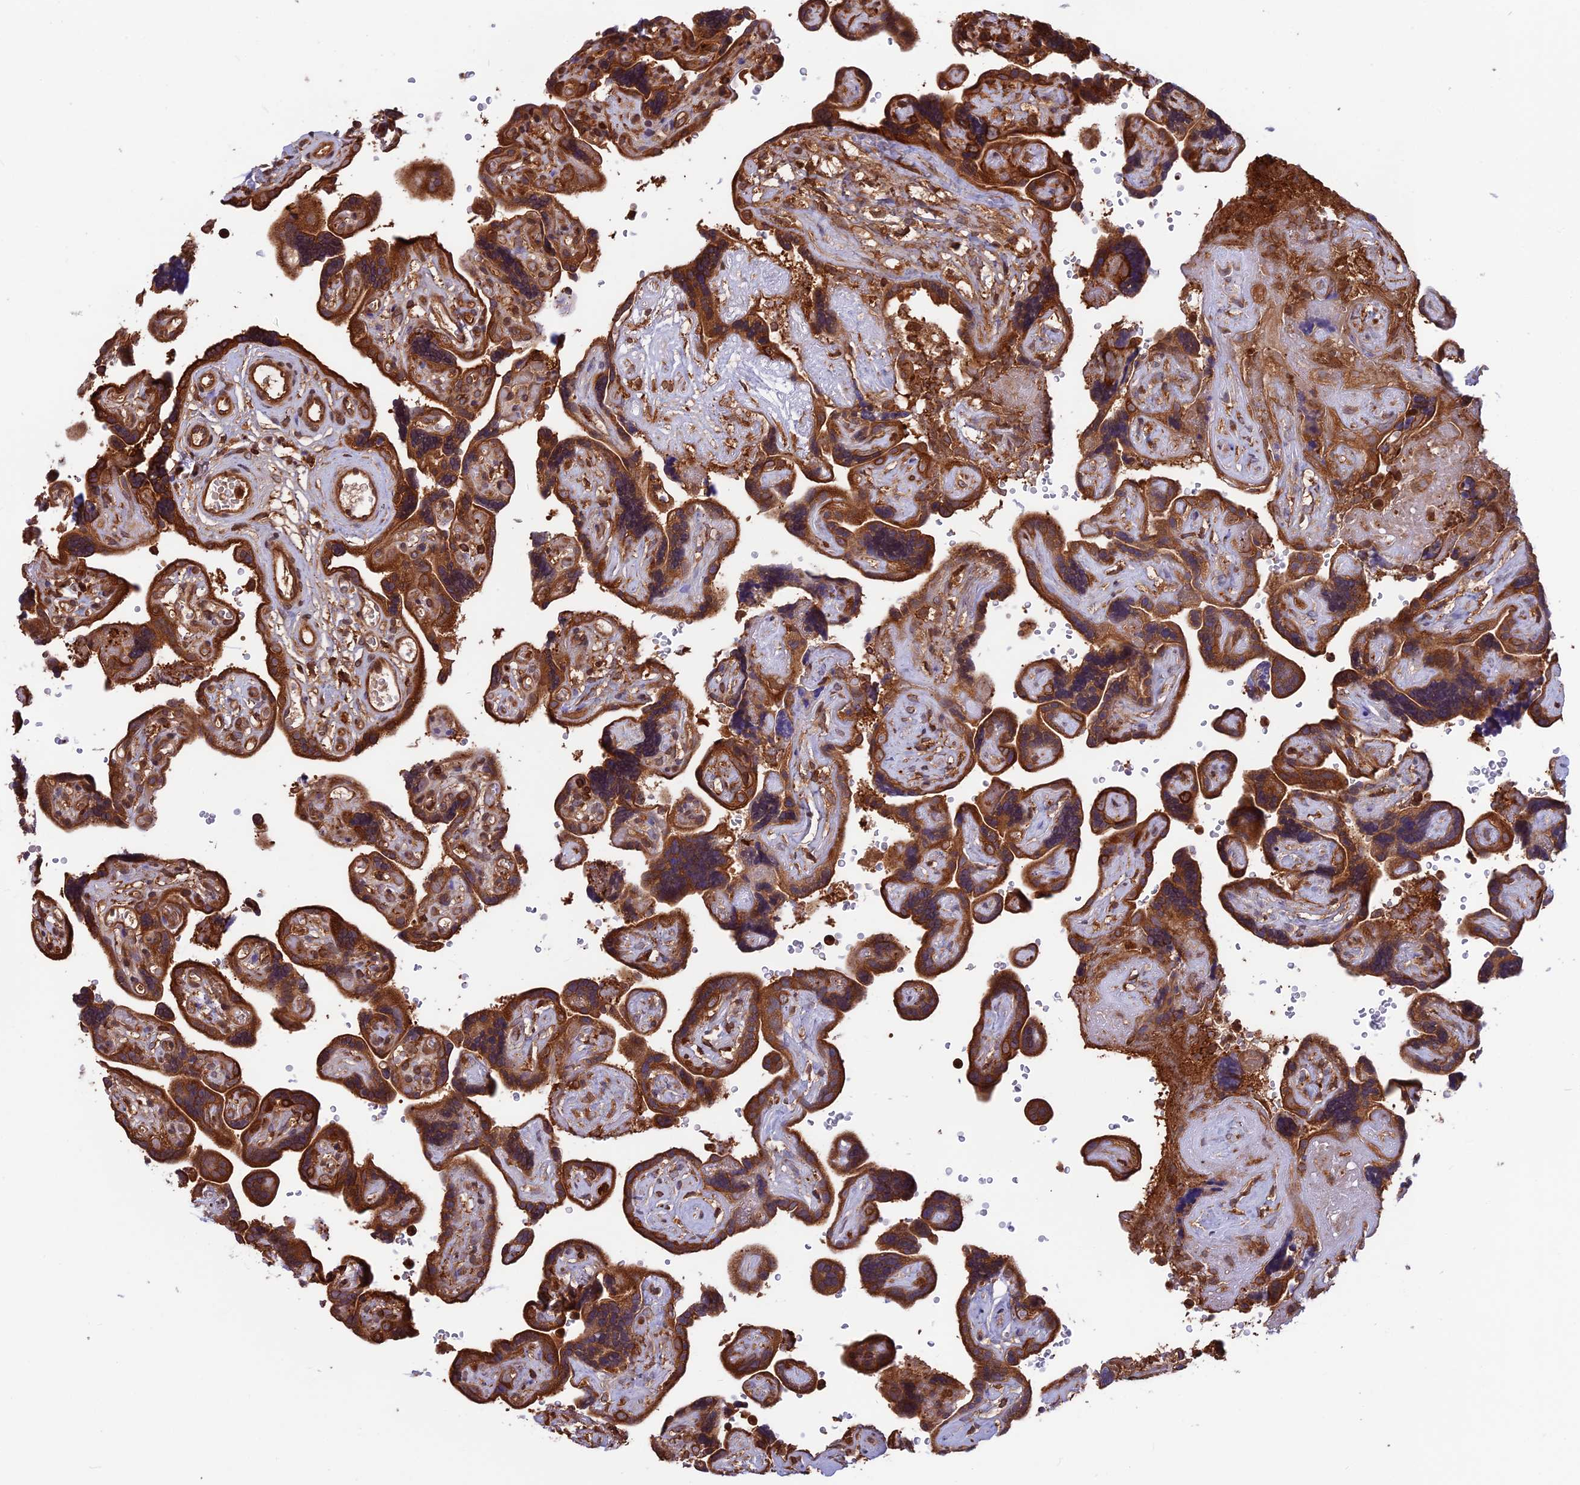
{"staining": {"intensity": "strong", "quantity": ">75%", "location": "cytoplasmic/membranous"}, "tissue": "placenta", "cell_type": "Decidual cells", "image_type": "normal", "snomed": [{"axis": "morphology", "description": "Normal tissue, NOS"}, {"axis": "topography", "description": "Placenta"}], "caption": "A brown stain shows strong cytoplasmic/membranous positivity of a protein in decidual cells of unremarkable placenta. Using DAB (3,3'-diaminobenzidine) (brown) and hematoxylin (blue) stains, captured at high magnification using brightfield microscopy.", "gene": "WDR1", "patient": {"sex": "female", "age": 30}}